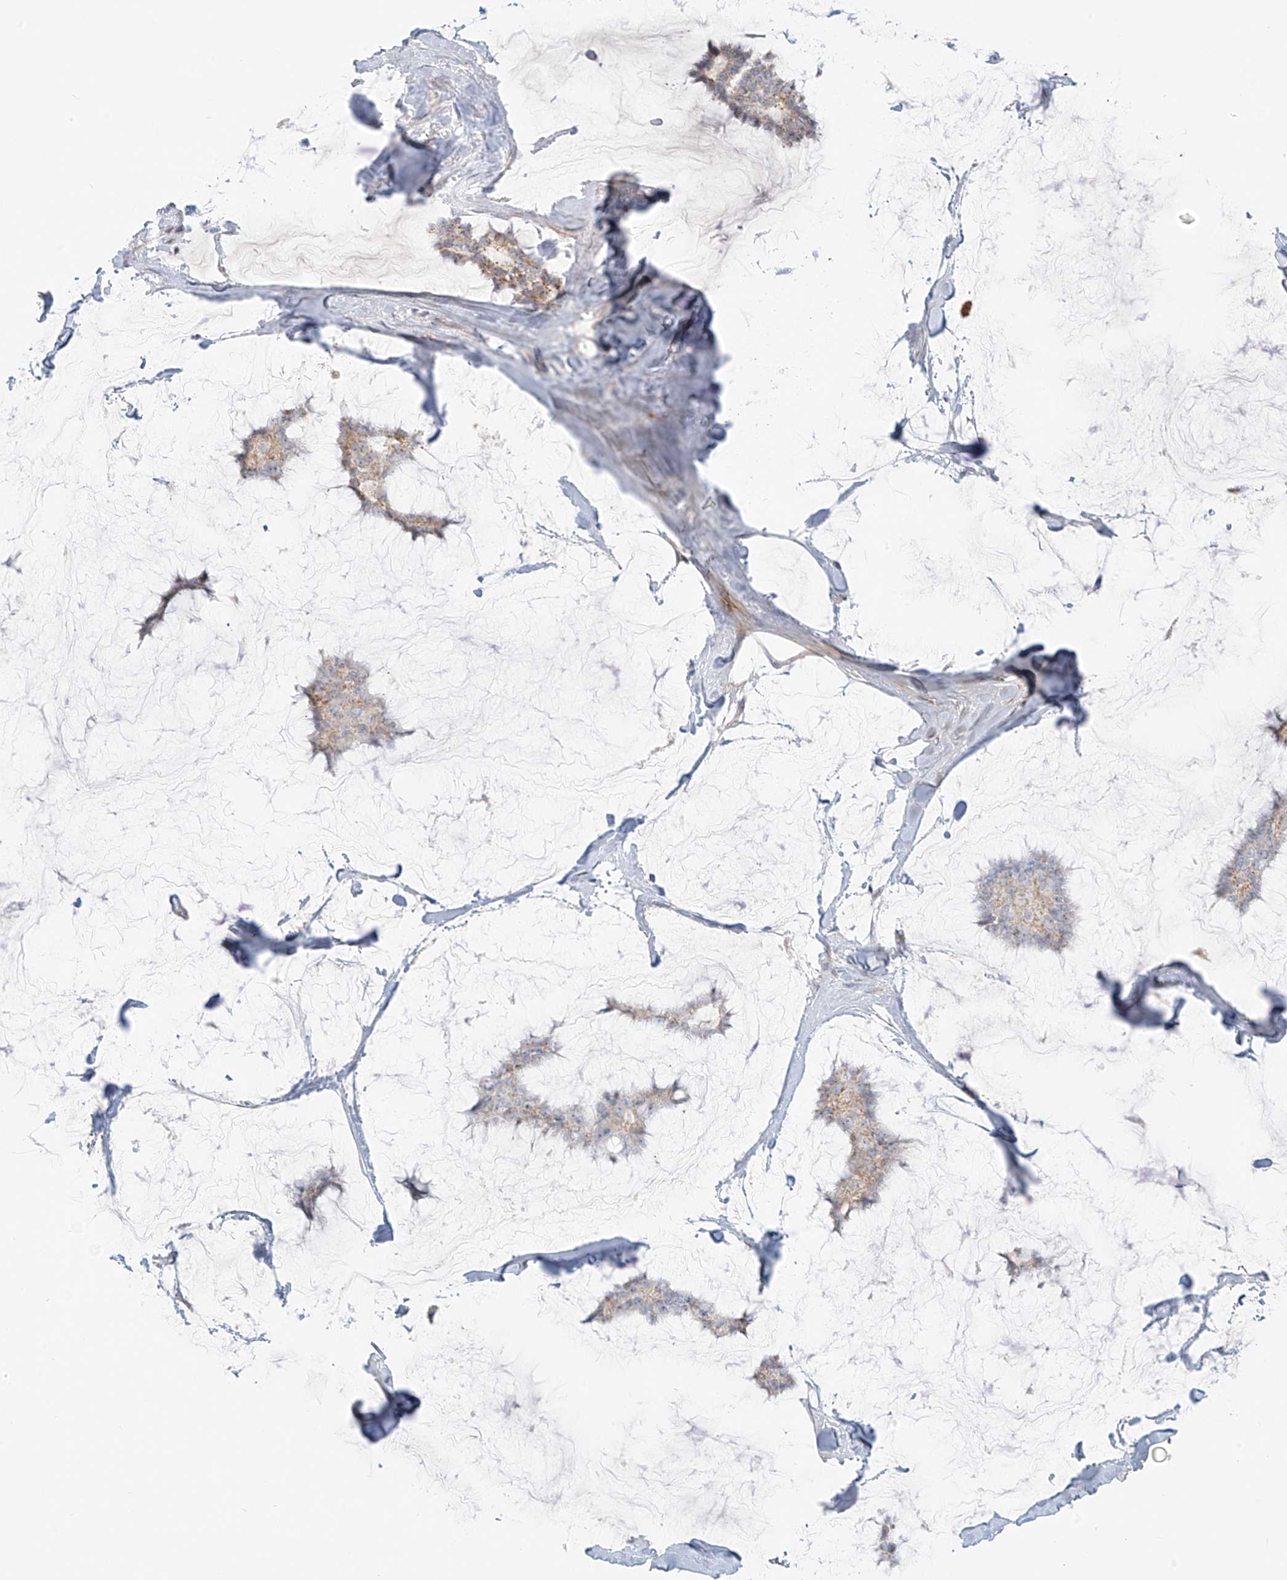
{"staining": {"intensity": "moderate", "quantity": ">75%", "location": "cytoplasmic/membranous"}, "tissue": "breast cancer", "cell_type": "Tumor cells", "image_type": "cancer", "snomed": [{"axis": "morphology", "description": "Duct carcinoma"}, {"axis": "topography", "description": "Breast"}], "caption": "There is medium levels of moderate cytoplasmic/membranous staining in tumor cells of infiltrating ductal carcinoma (breast), as demonstrated by immunohistochemical staining (brown color).", "gene": "UST", "patient": {"sex": "female", "age": 93}}